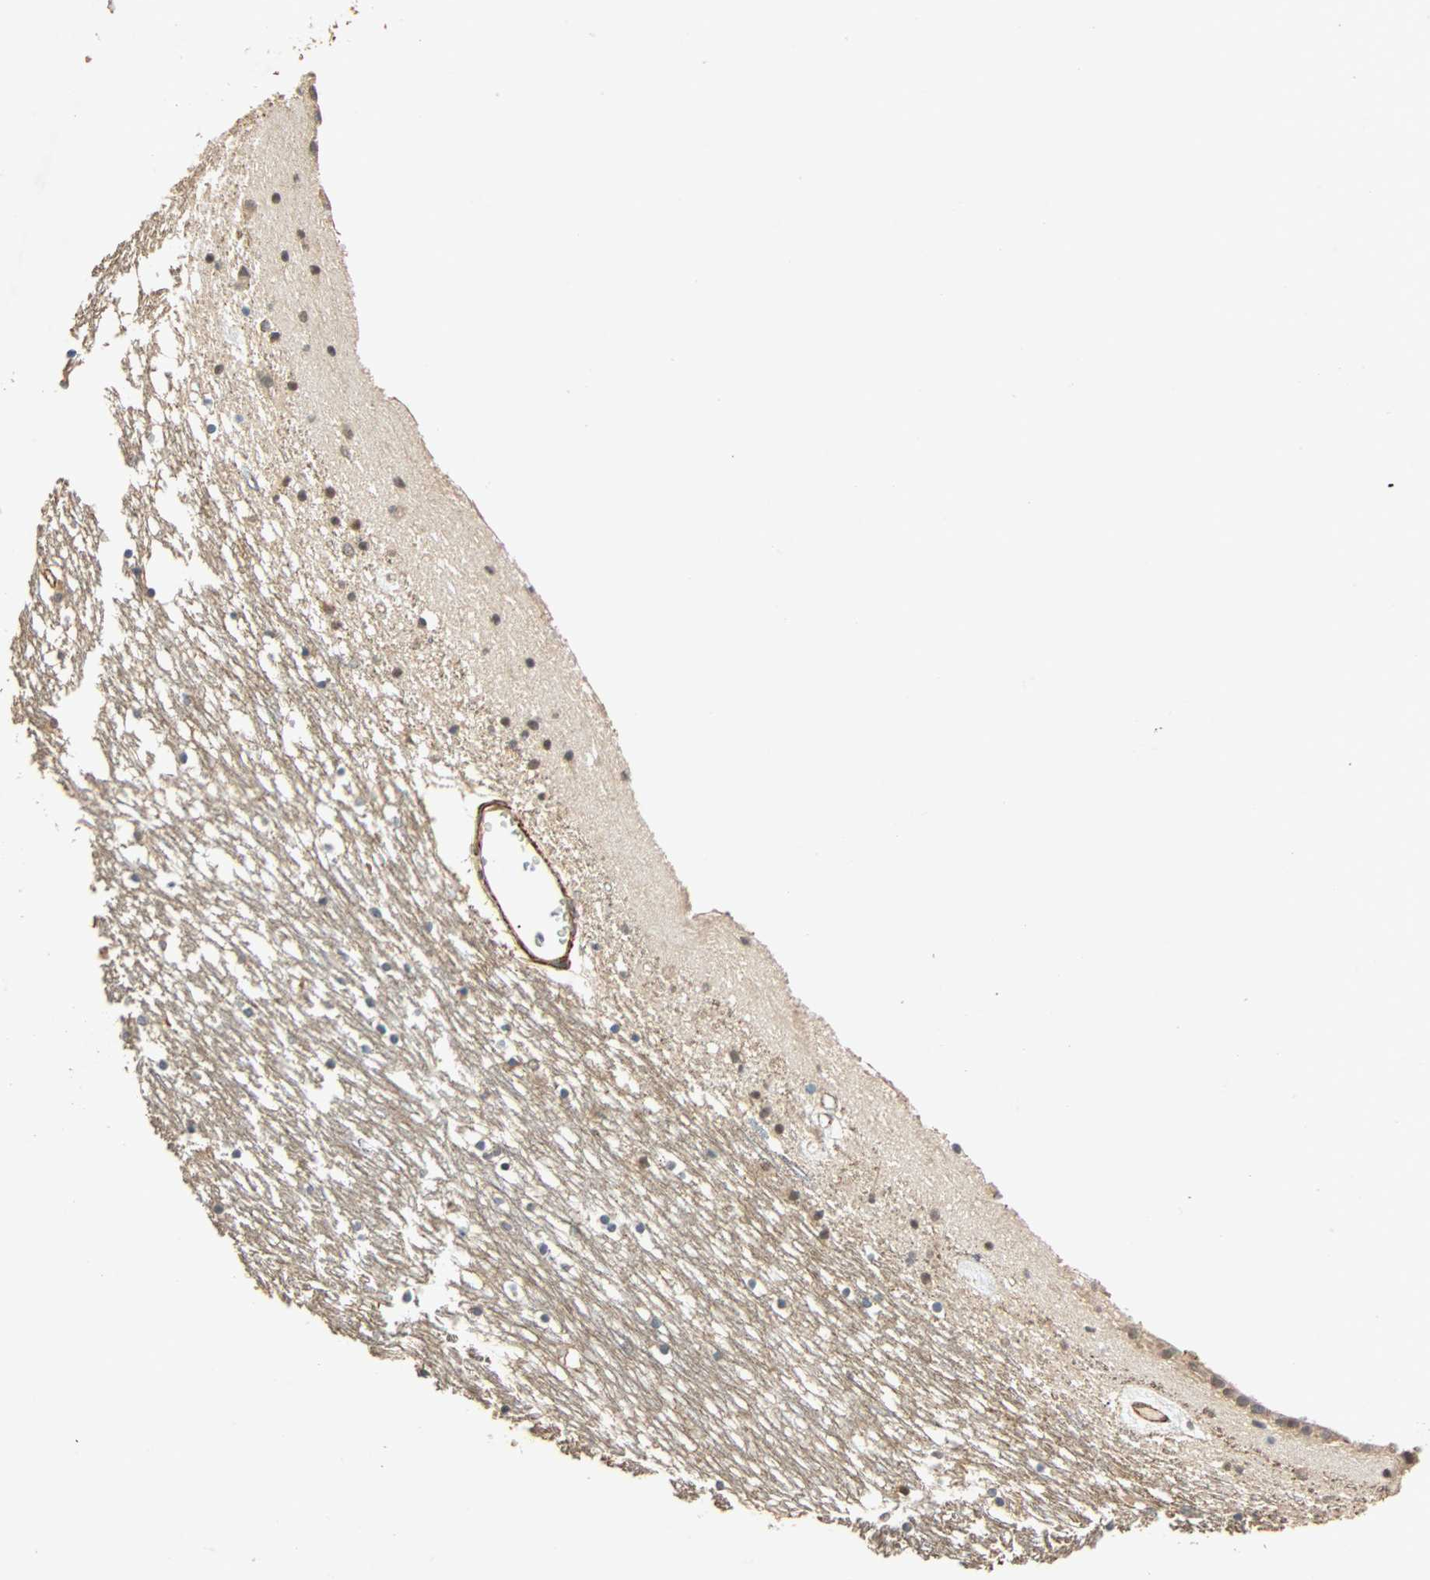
{"staining": {"intensity": "weak", "quantity": "<25%", "location": "cytoplasmic/membranous"}, "tissue": "caudate", "cell_type": "Glial cells", "image_type": "normal", "snomed": [{"axis": "morphology", "description": "Normal tissue, NOS"}, {"axis": "topography", "description": "Lateral ventricle wall"}], "caption": "Immunohistochemistry of normal human caudate displays no positivity in glial cells.", "gene": "QSER1", "patient": {"sex": "male", "age": 45}}